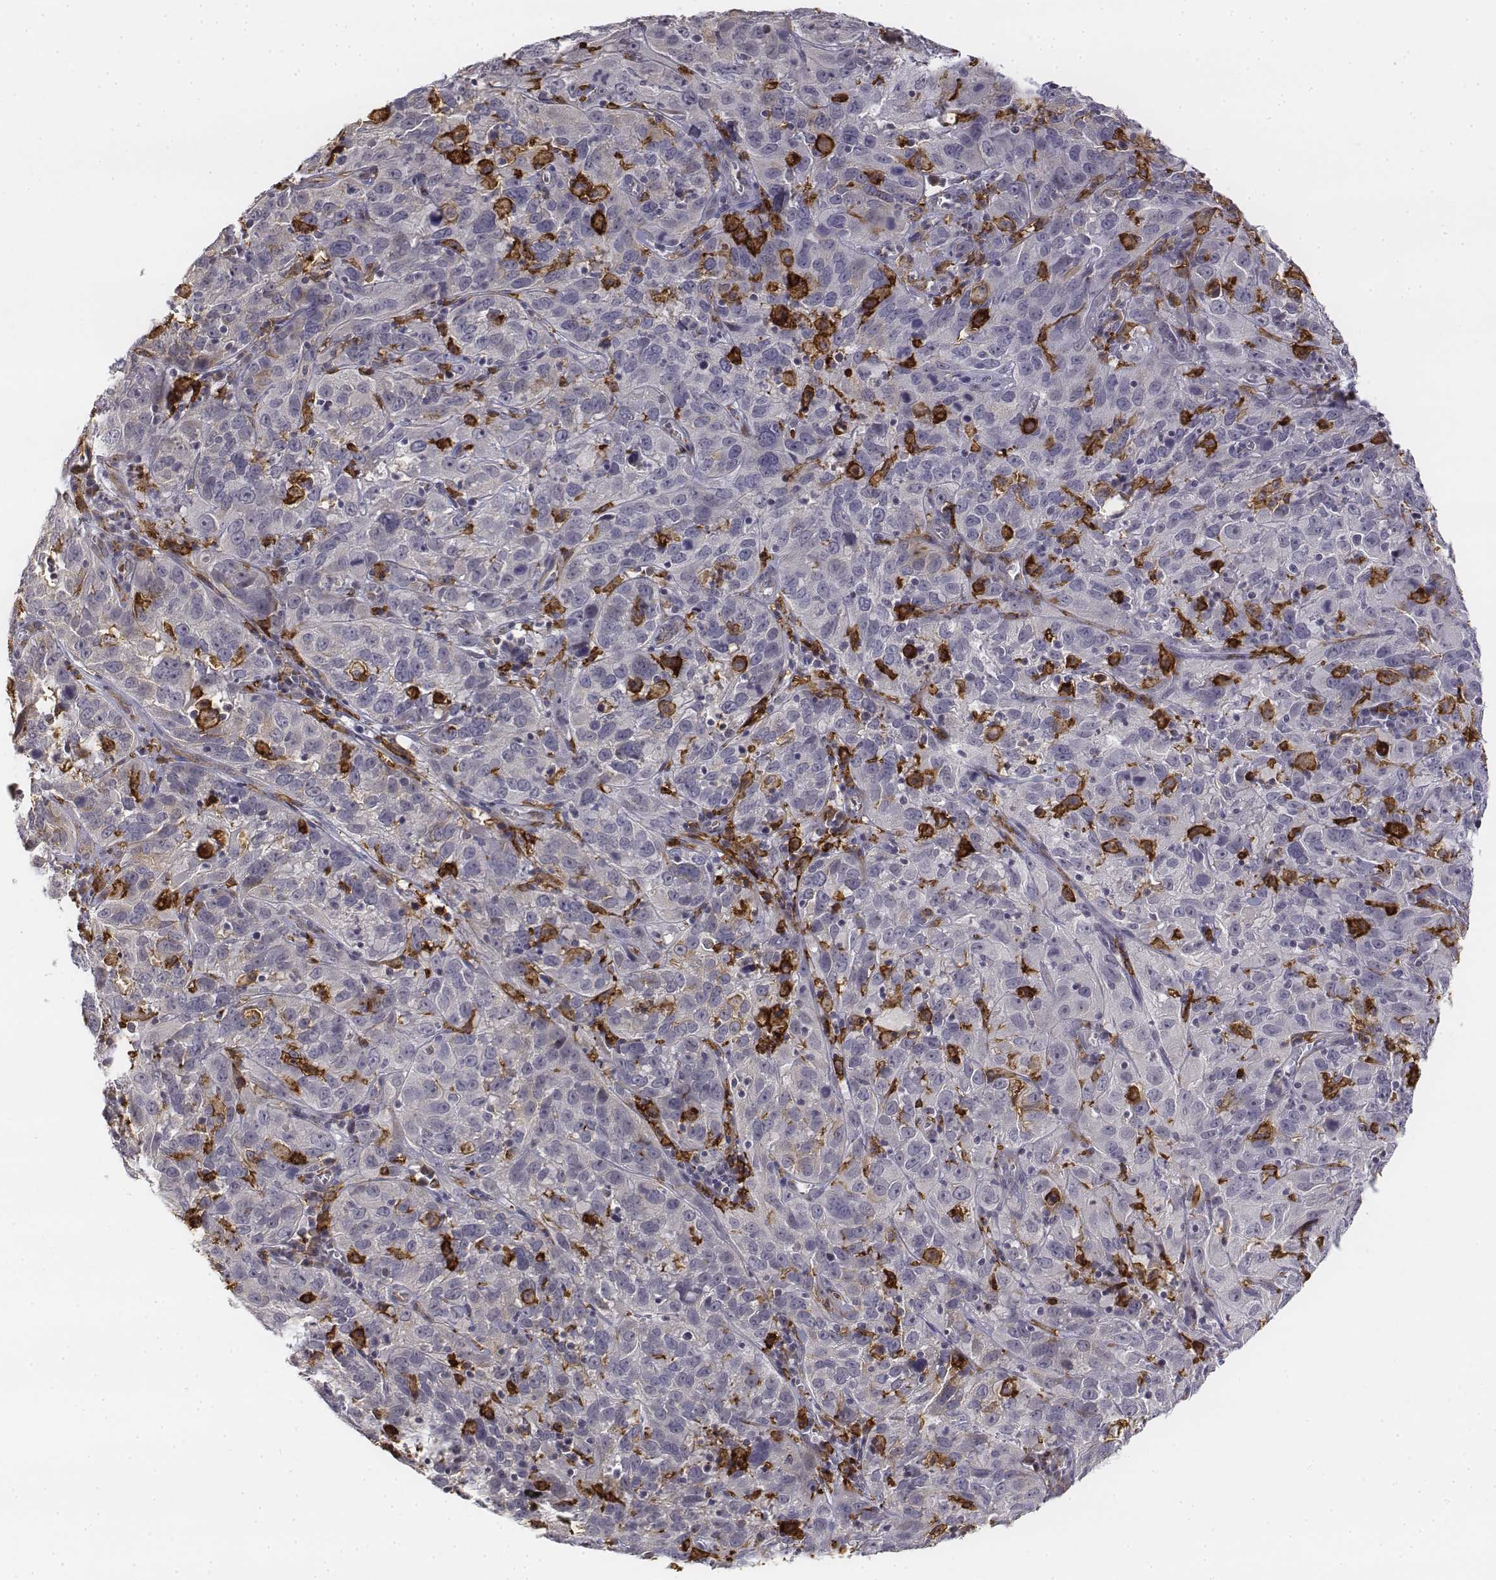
{"staining": {"intensity": "negative", "quantity": "none", "location": "none"}, "tissue": "cervical cancer", "cell_type": "Tumor cells", "image_type": "cancer", "snomed": [{"axis": "morphology", "description": "Squamous cell carcinoma, NOS"}, {"axis": "topography", "description": "Cervix"}], "caption": "DAB (3,3'-diaminobenzidine) immunohistochemical staining of human cervical squamous cell carcinoma shows no significant expression in tumor cells. (DAB (3,3'-diaminobenzidine) immunohistochemistry (IHC), high magnification).", "gene": "CD14", "patient": {"sex": "female", "age": 32}}